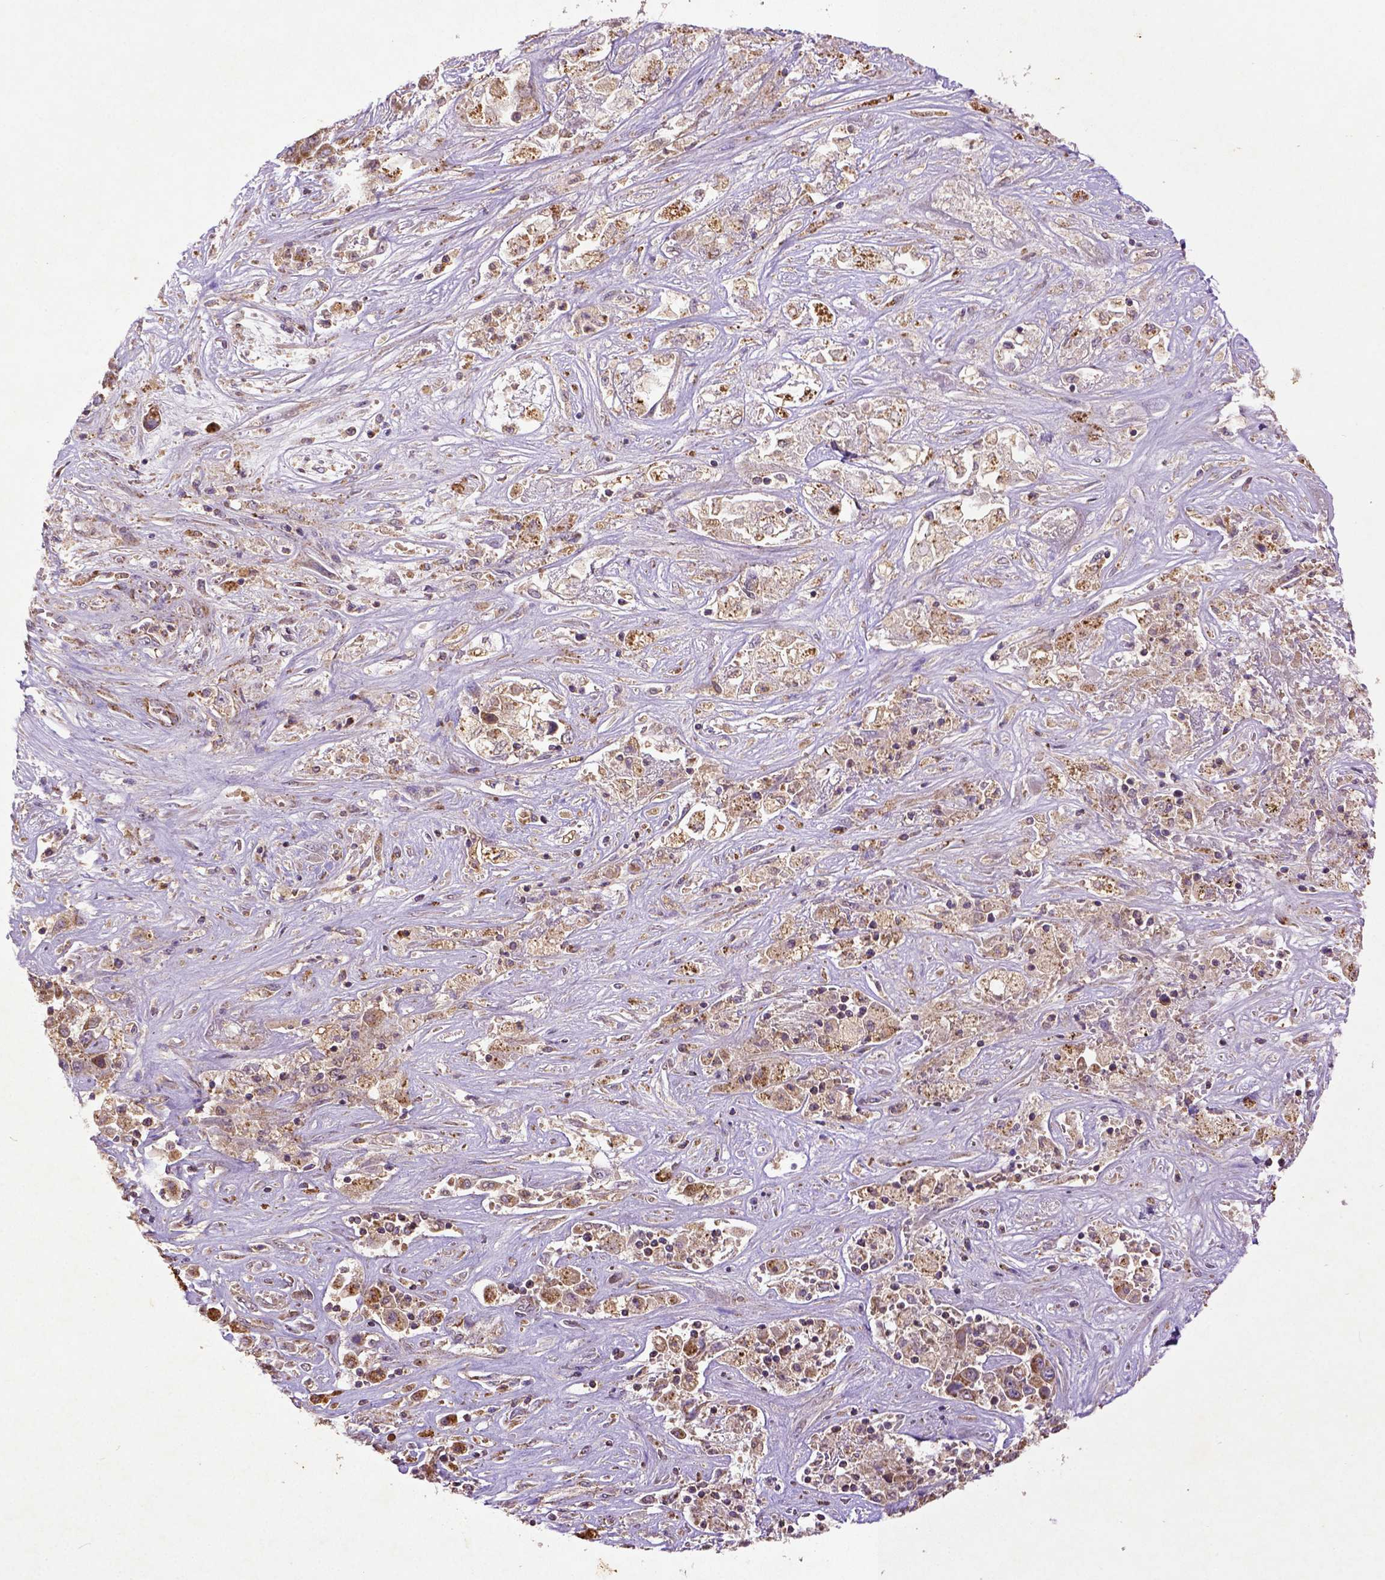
{"staining": {"intensity": "moderate", "quantity": ">75%", "location": "cytoplasmic/membranous"}, "tissue": "liver cancer", "cell_type": "Tumor cells", "image_type": "cancer", "snomed": [{"axis": "morphology", "description": "Cholangiocarcinoma"}, {"axis": "topography", "description": "Liver"}], "caption": "Moderate cytoplasmic/membranous protein positivity is appreciated in about >75% of tumor cells in liver cancer.", "gene": "MT-CO1", "patient": {"sex": "female", "age": 52}}